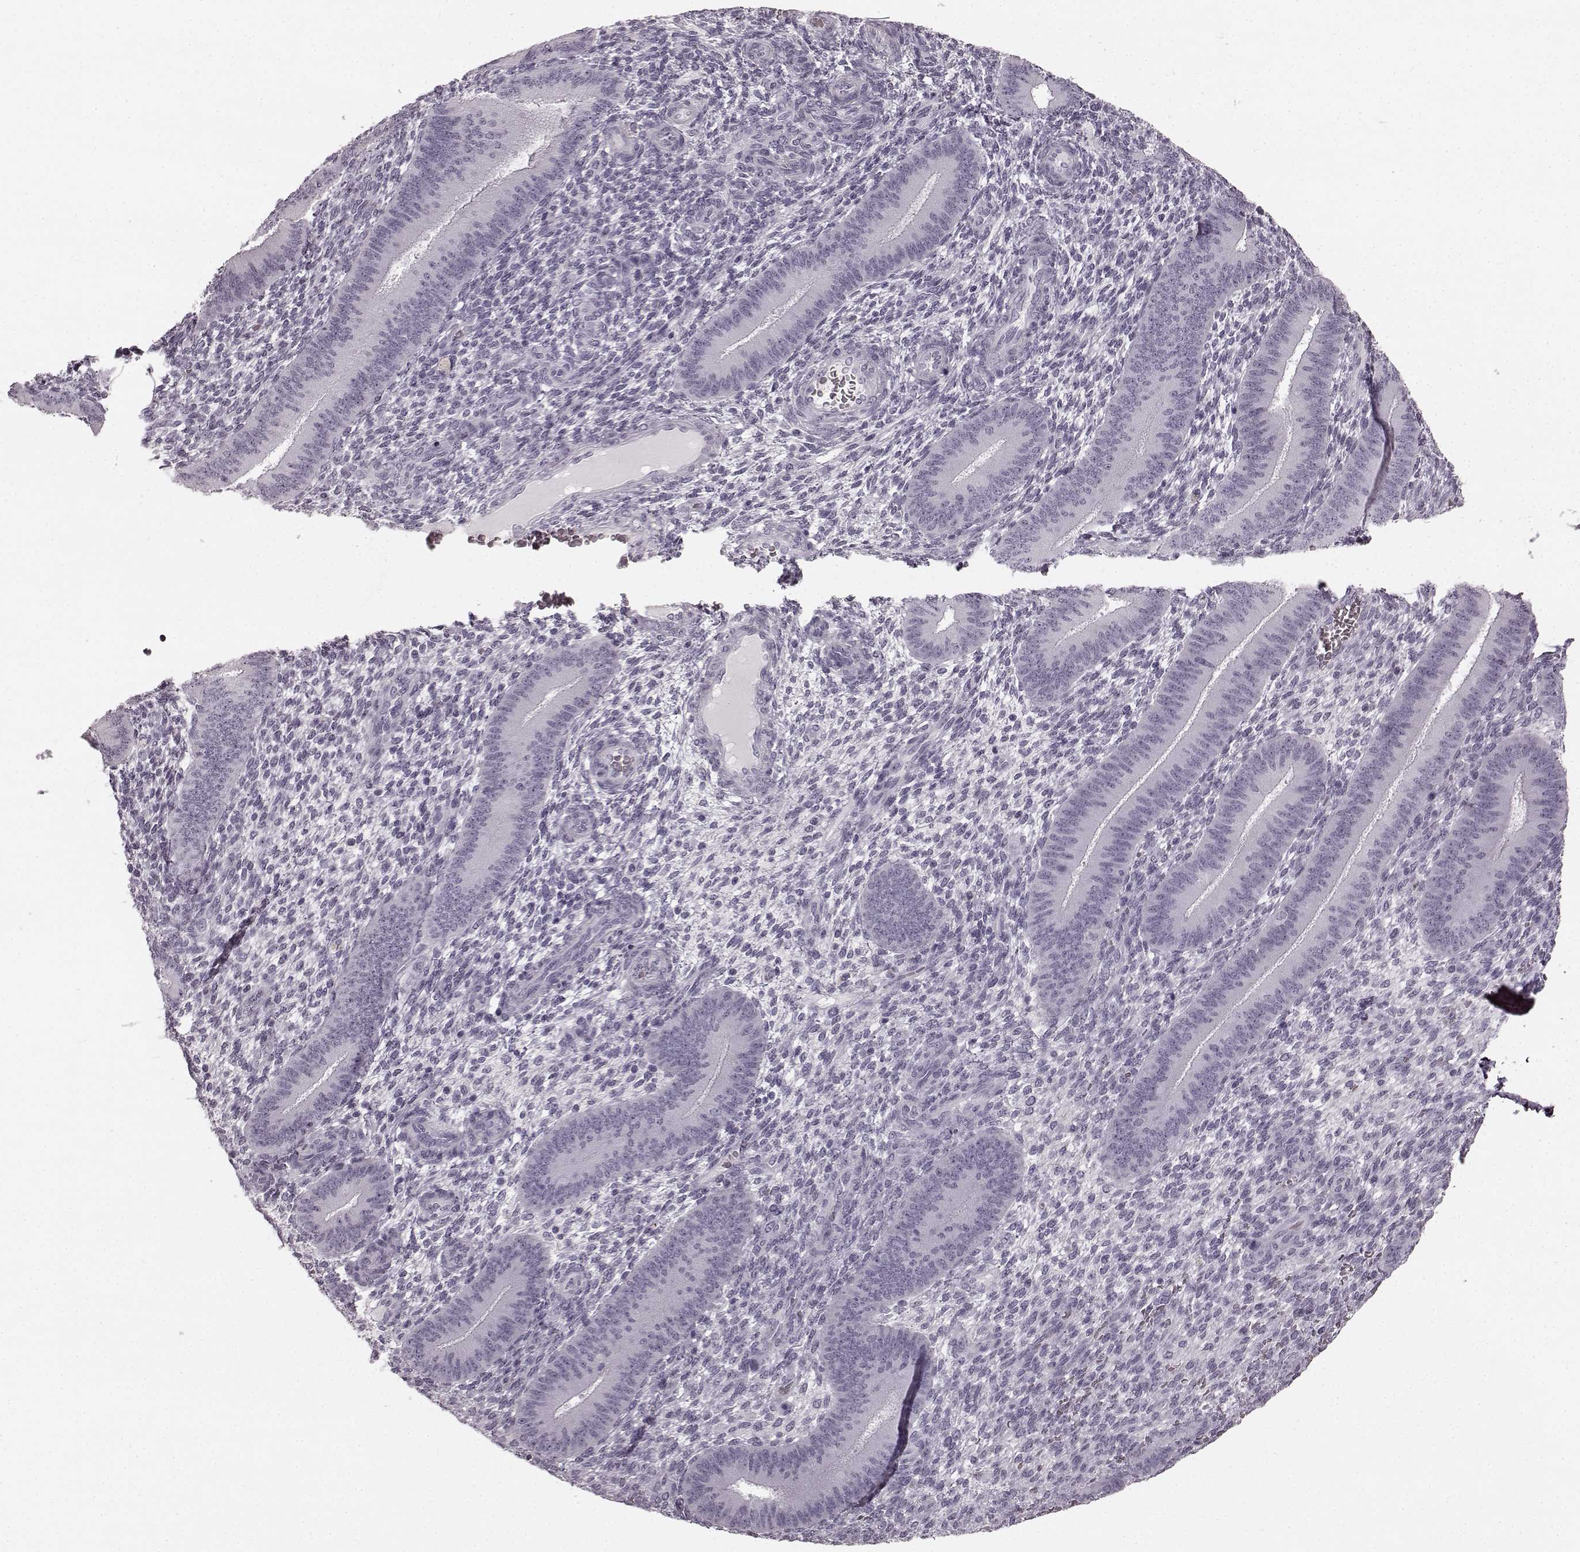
{"staining": {"intensity": "negative", "quantity": "none", "location": "none"}, "tissue": "endometrium", "cell_type": "Cells in endometrial stroma", "image_type": "normal", "snomed": [{"axis": "morphology", "description": "Normal tissue, NOS"}, {"axis": "topography", "description": "Endometrium"}], "caption": "Immunohistochemistry (IHC) micrograph of unremarkable endometrium: human endometrium stained with DAB (3,3'-diaminobenzidine) exhibits no significant protein expression in cells in endometrial stroma.", "gene": "TMPRSS15", "patient": {"sex": "female", "age": 39}}